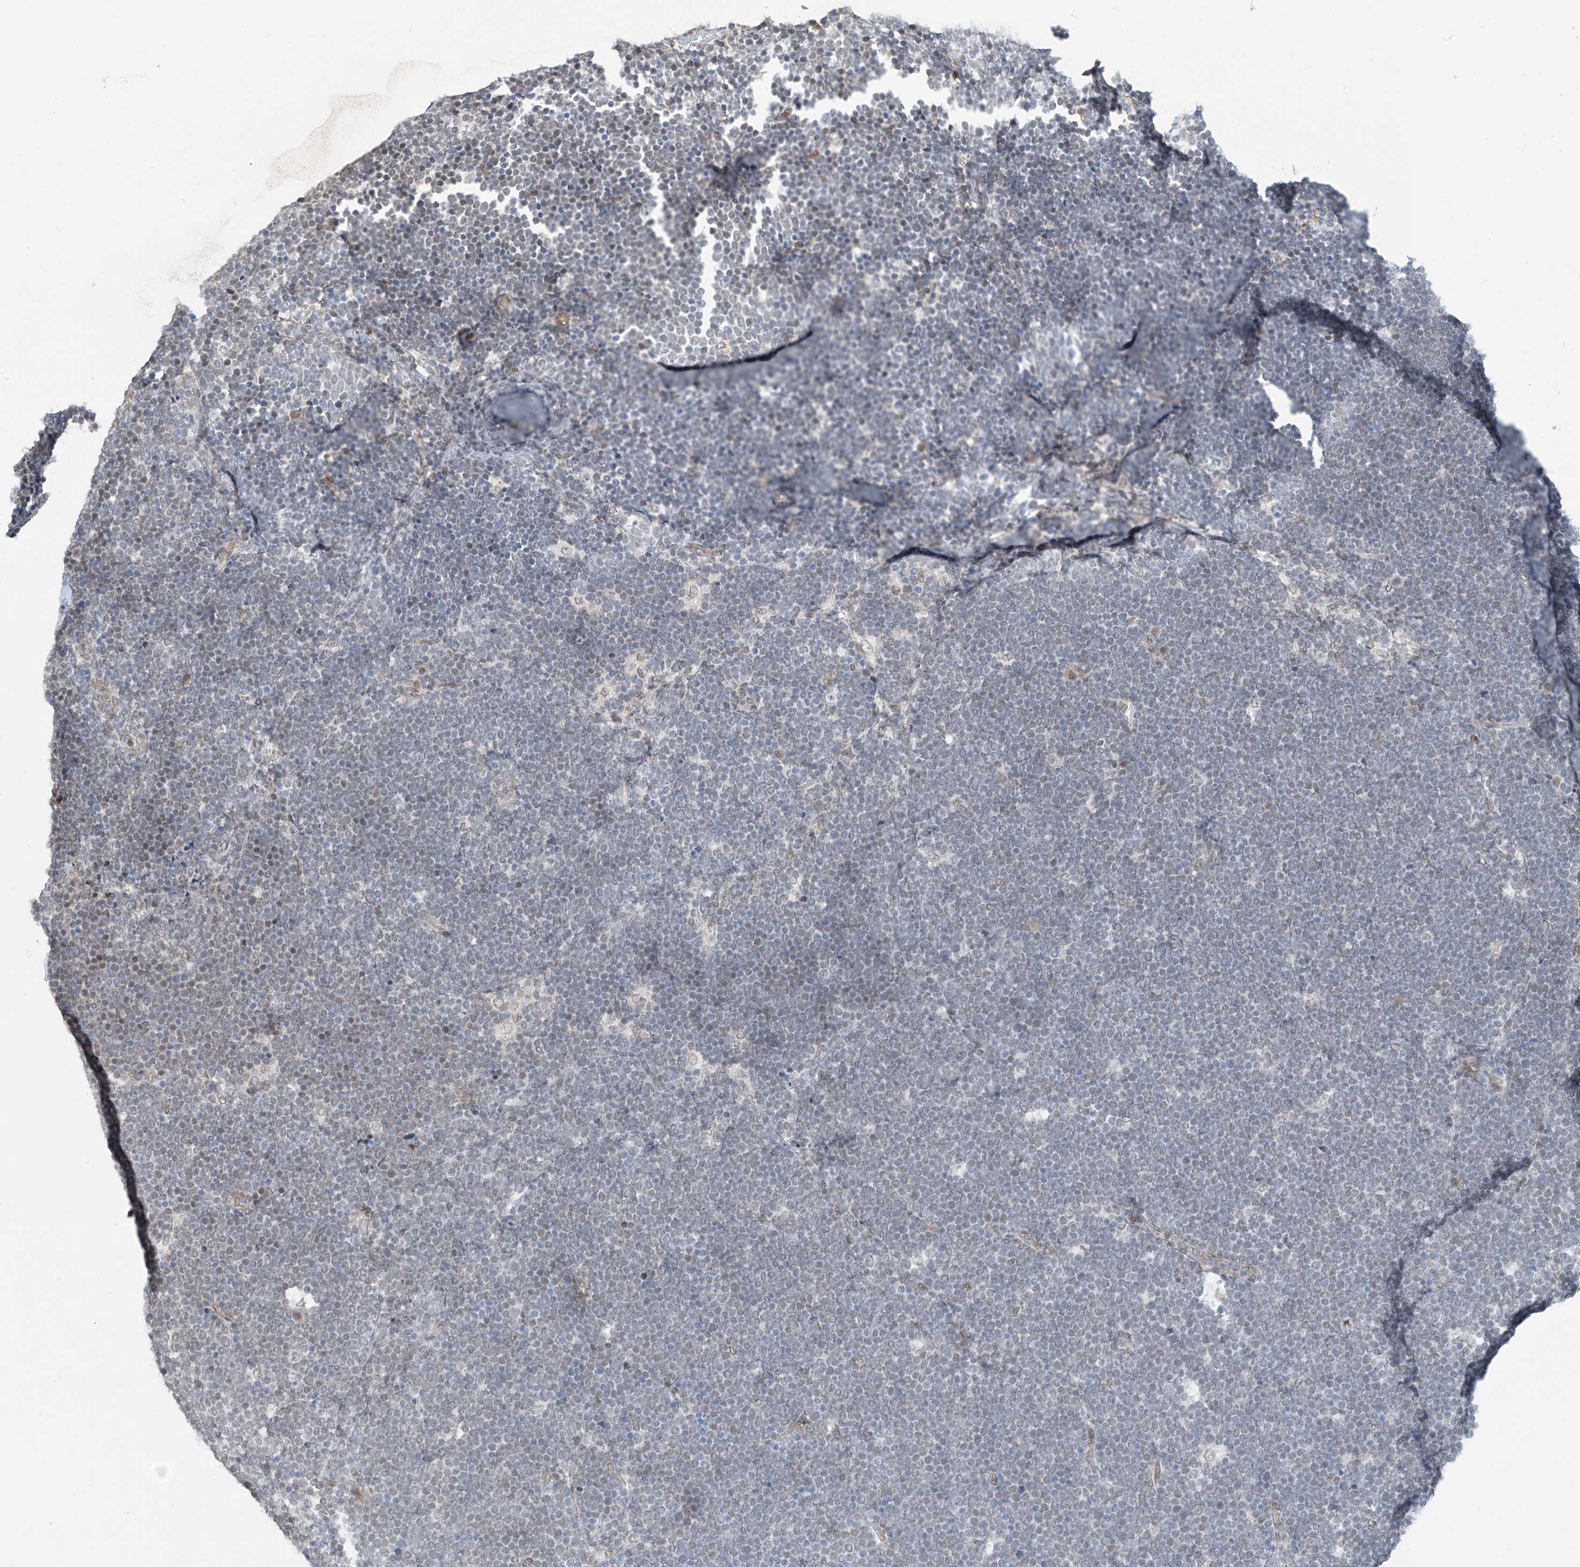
{"staining": {"intensity": "negative", "quantity": "none", "location": "none"}, "tissue": "lymphoma", "cell_type": "Tumor cells", "image_type": "cancer", "snomed": [{"axis": "morphology", "description": "Malignant lymphoma, non-Hodgkin's type, High grade"}, {"axis": "topography", "description": "Lymph node"}], "caption": "This is an immunohistochemistry histopathology image of human lymphoma. There is no staining in tumor cells.", "gene": "MCM9", "patient": {"sex": "male", "age": 13}}